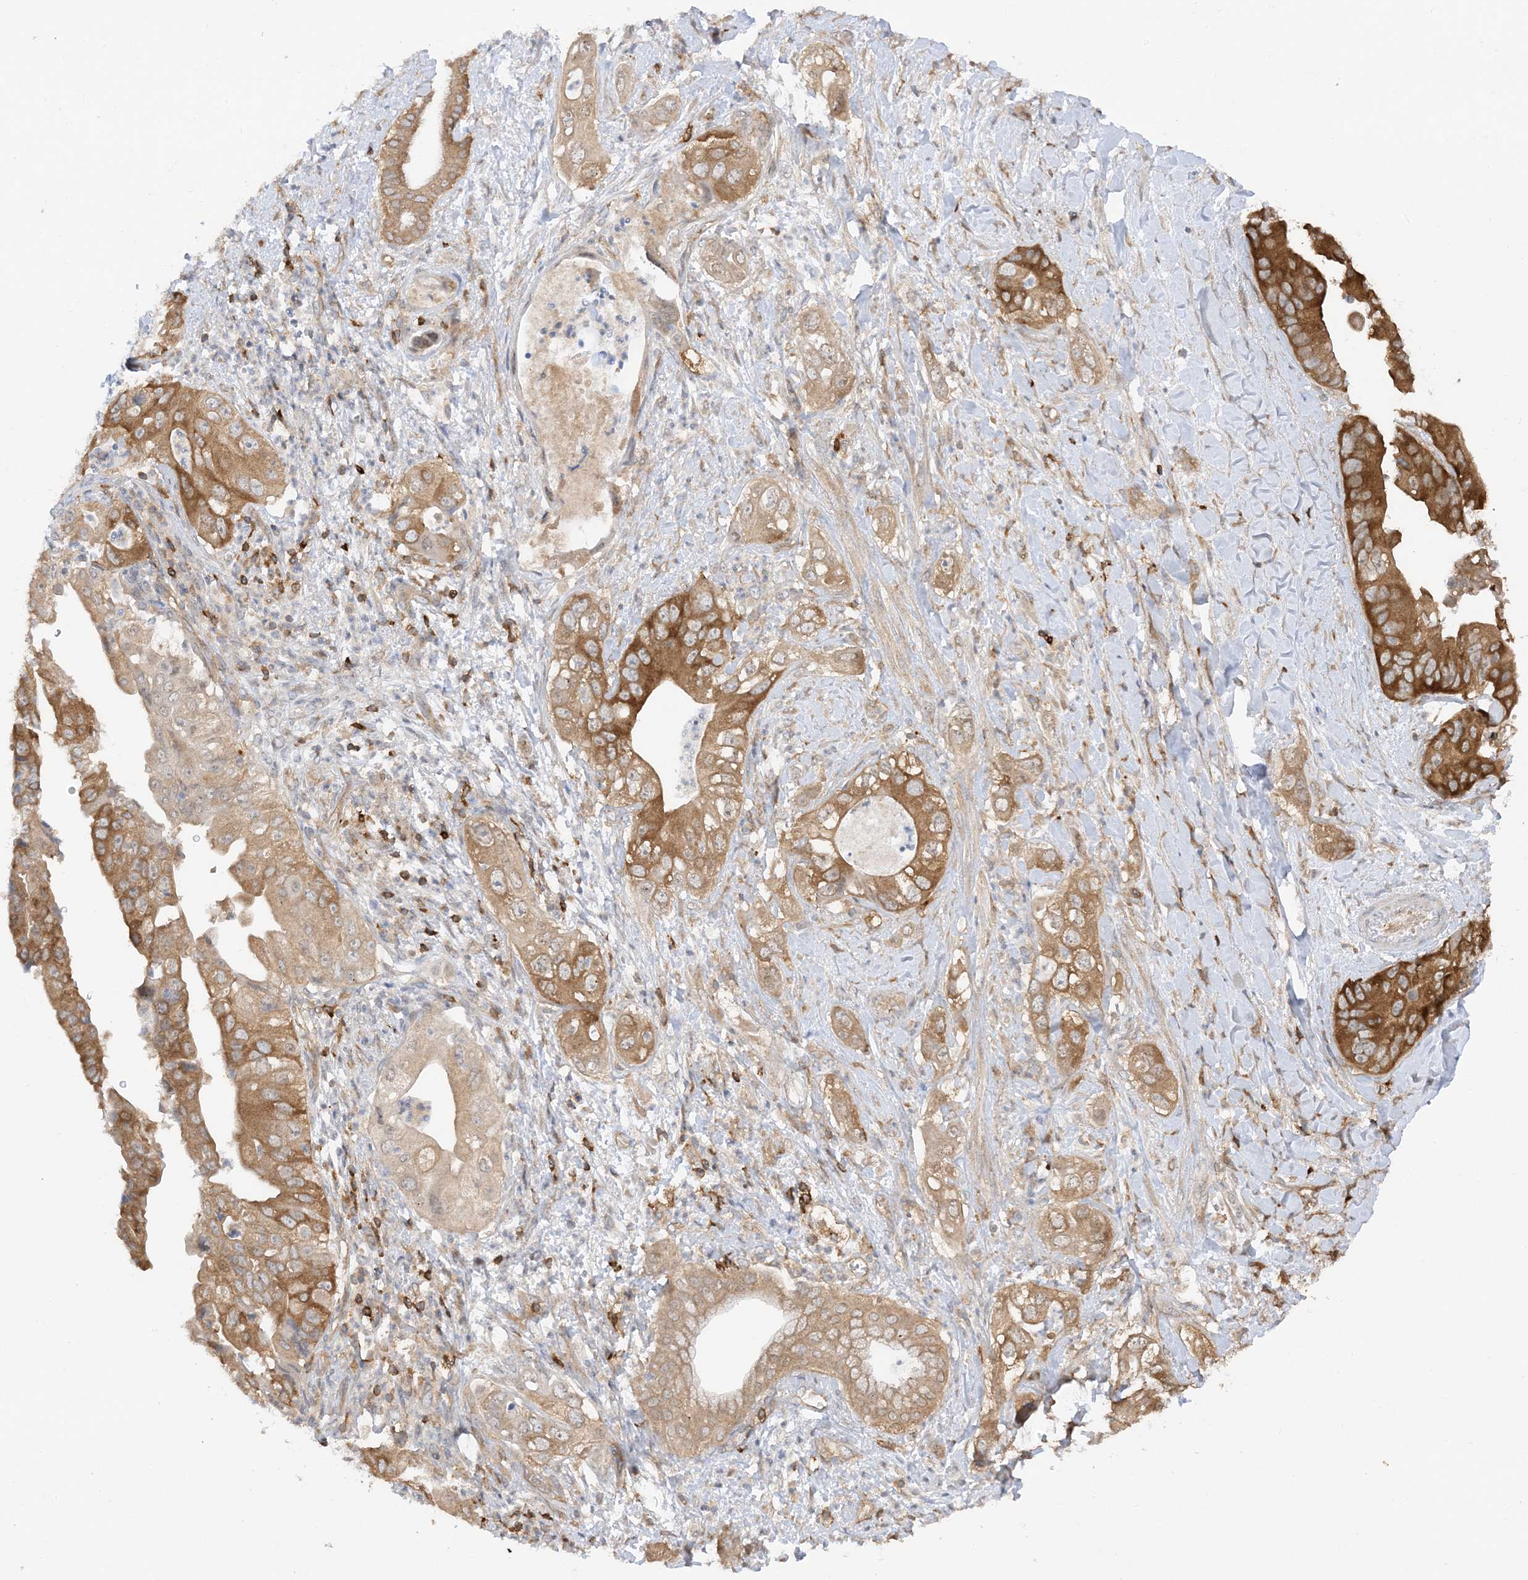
{"staining": {"intensity": "strong", "quantity": "25%-75%", "location": "cytoplasmic/membranous"}, "tissue": "pancreatic cancer", "cell_type": "Tumor cells", "image_type": "cancer", "snomed": [{"axis": "morphology", "description": "Adenocarcinoma, NOS"}, {"axis": "topography", "description": "Pancreas"}], "caption": "Protein positivity by immunohistochemistry shows strong cytoplasmic/membranous staining in approximately 25%-75% of tumor cells in pancreatic adenocarcinoma.", "gene": "PHACTR2", "patient": {"sex": "female", "age": 78}}